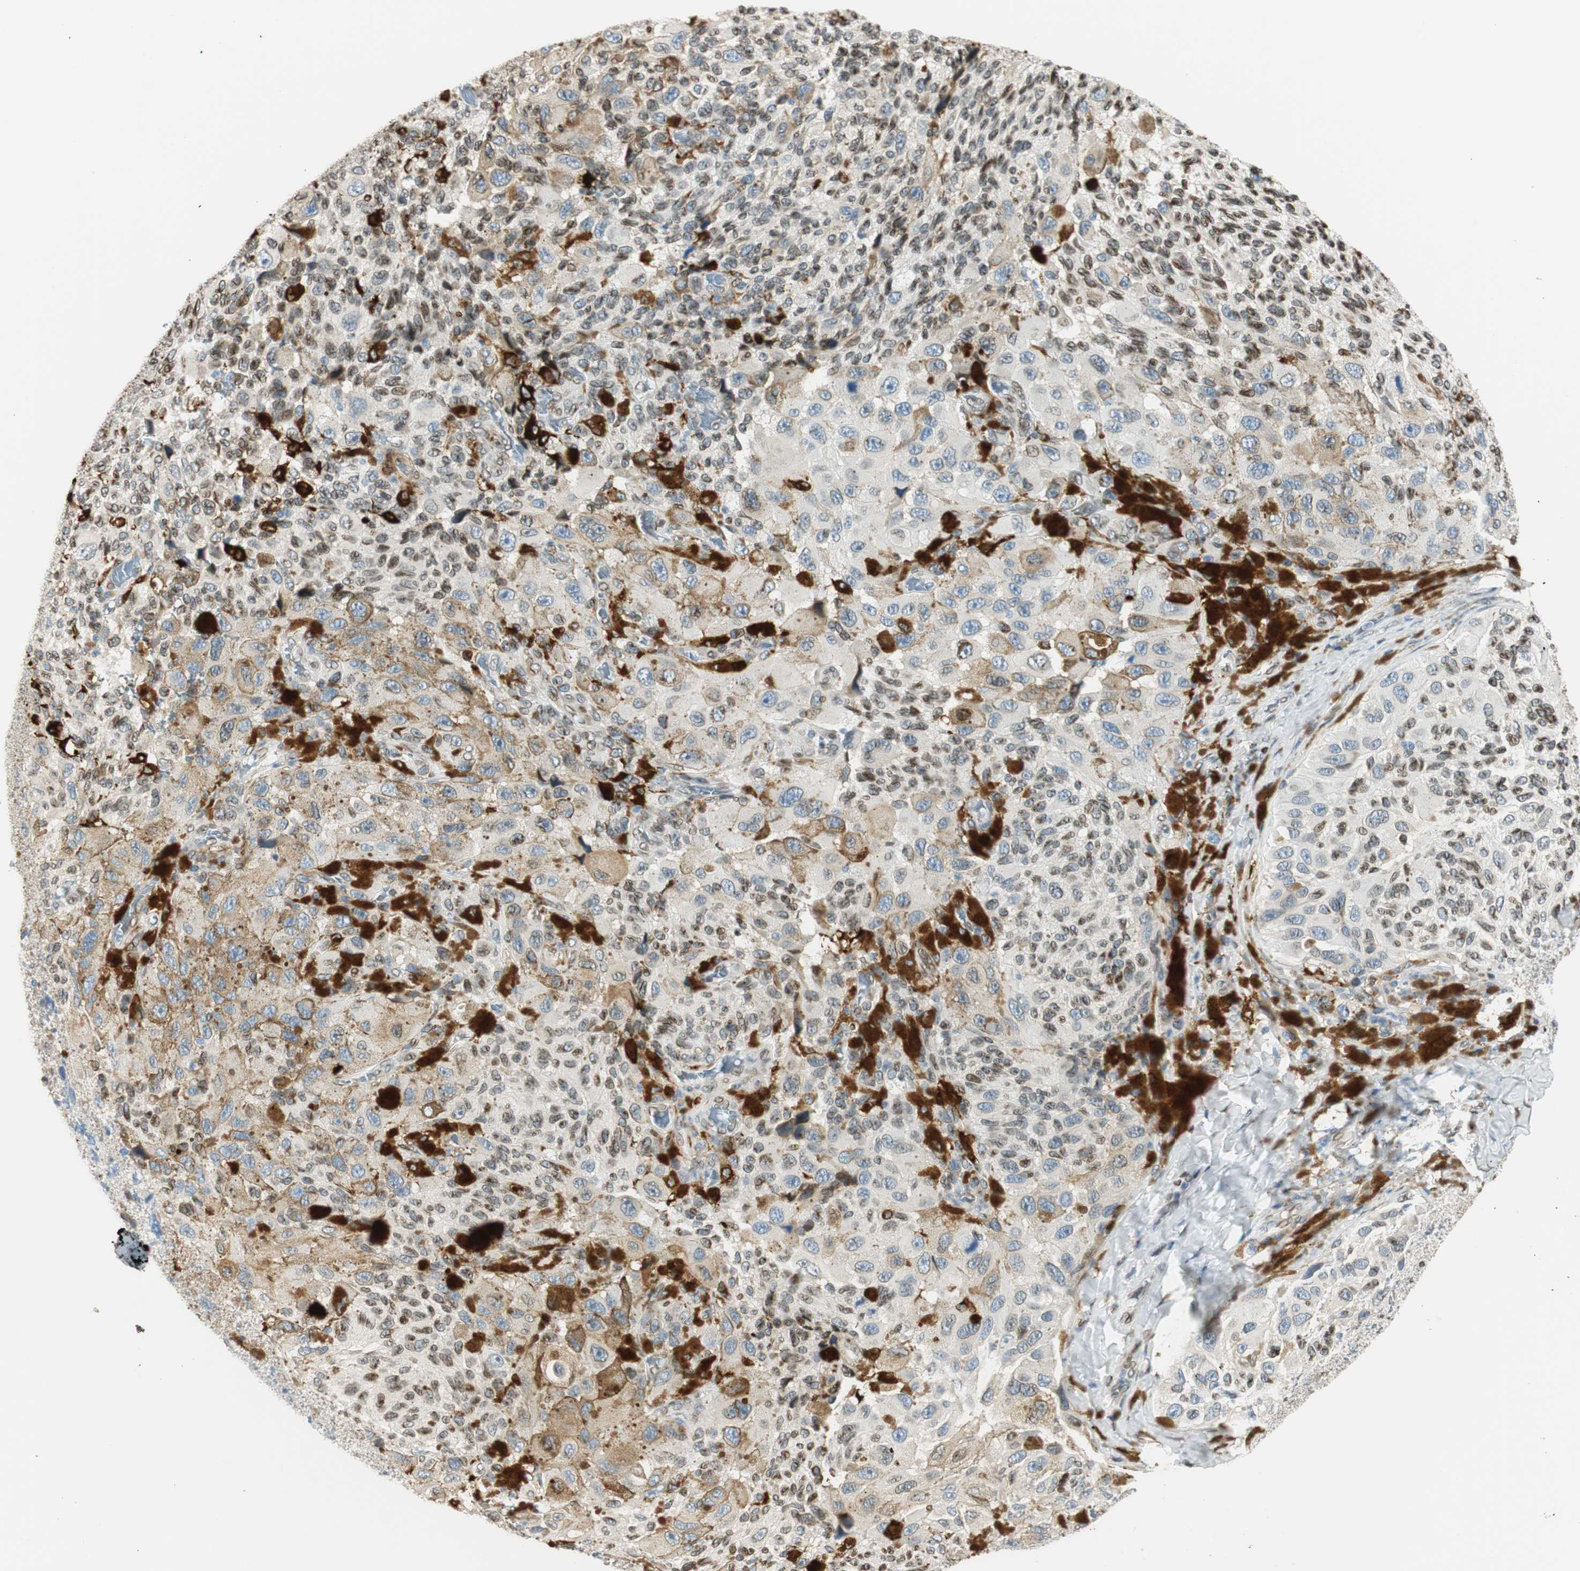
{"staining": {"intensity": "weak", "quantity": "25%-75%", "location": "cytoplasmic/membranous"}, "tissue": "melanoma", "cell_type": "Tumor cells", "image_type": "cancer", "snomed": [{"axis": "morphology", "description": "Malignant melanoma, NOS"}, {"axis": "topography", "description": "Skin"}], "caption": "Immunohistochemical staining of malignant melanoma demonstrates weak cytoplasmic/membranous protein staining in about 25%-75% of tumor cells. (brown staining indicates protein expression, while blue staining denotes nuclei).", "gene": "TMEM260", "patient": {"sex": "female", "age": 73}}